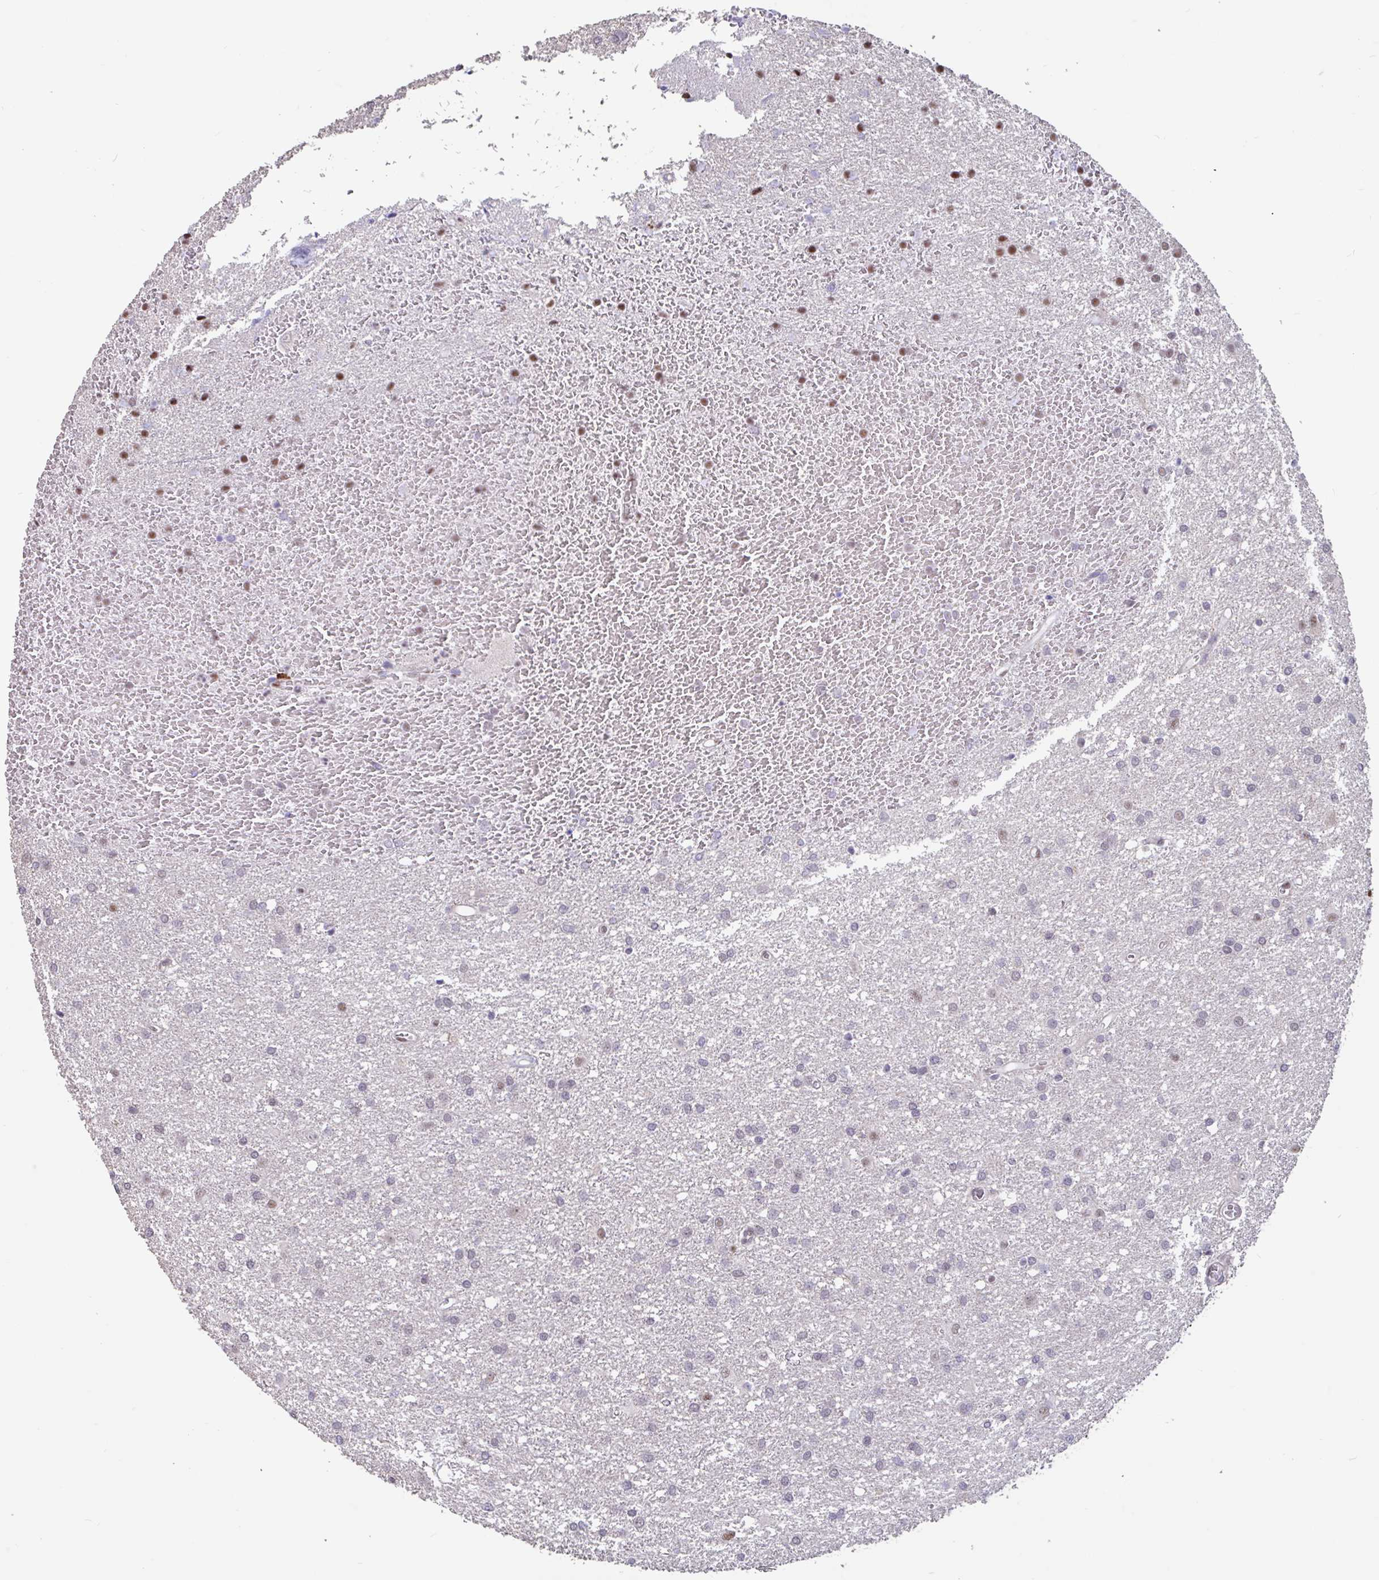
{"staining": {"intensity": "weak", "quantity": "<25%", "location": "nuclear"}, "tissue": "glioma", "cell_type": "Tumor cells", "image_type": "cancer", "snomed": [{"axis": "morphology", "description": "Glioma, malignant, High grade"}, {"axis": "topography", "description": "Brain"}], "caption": "A histopathology image of high-grade glioma (malignant) stained for a protein displays no brown staining in tumor cells. (Stains: DAB (3,3'-diaminobenzidine) immunohistochemistry (IHC) with hematoxylin counter stain, Microscopy: brightfield microscopy at high magnification).", "gene": "DDX39A", "patient": {"sex": "female", "age": 50}}